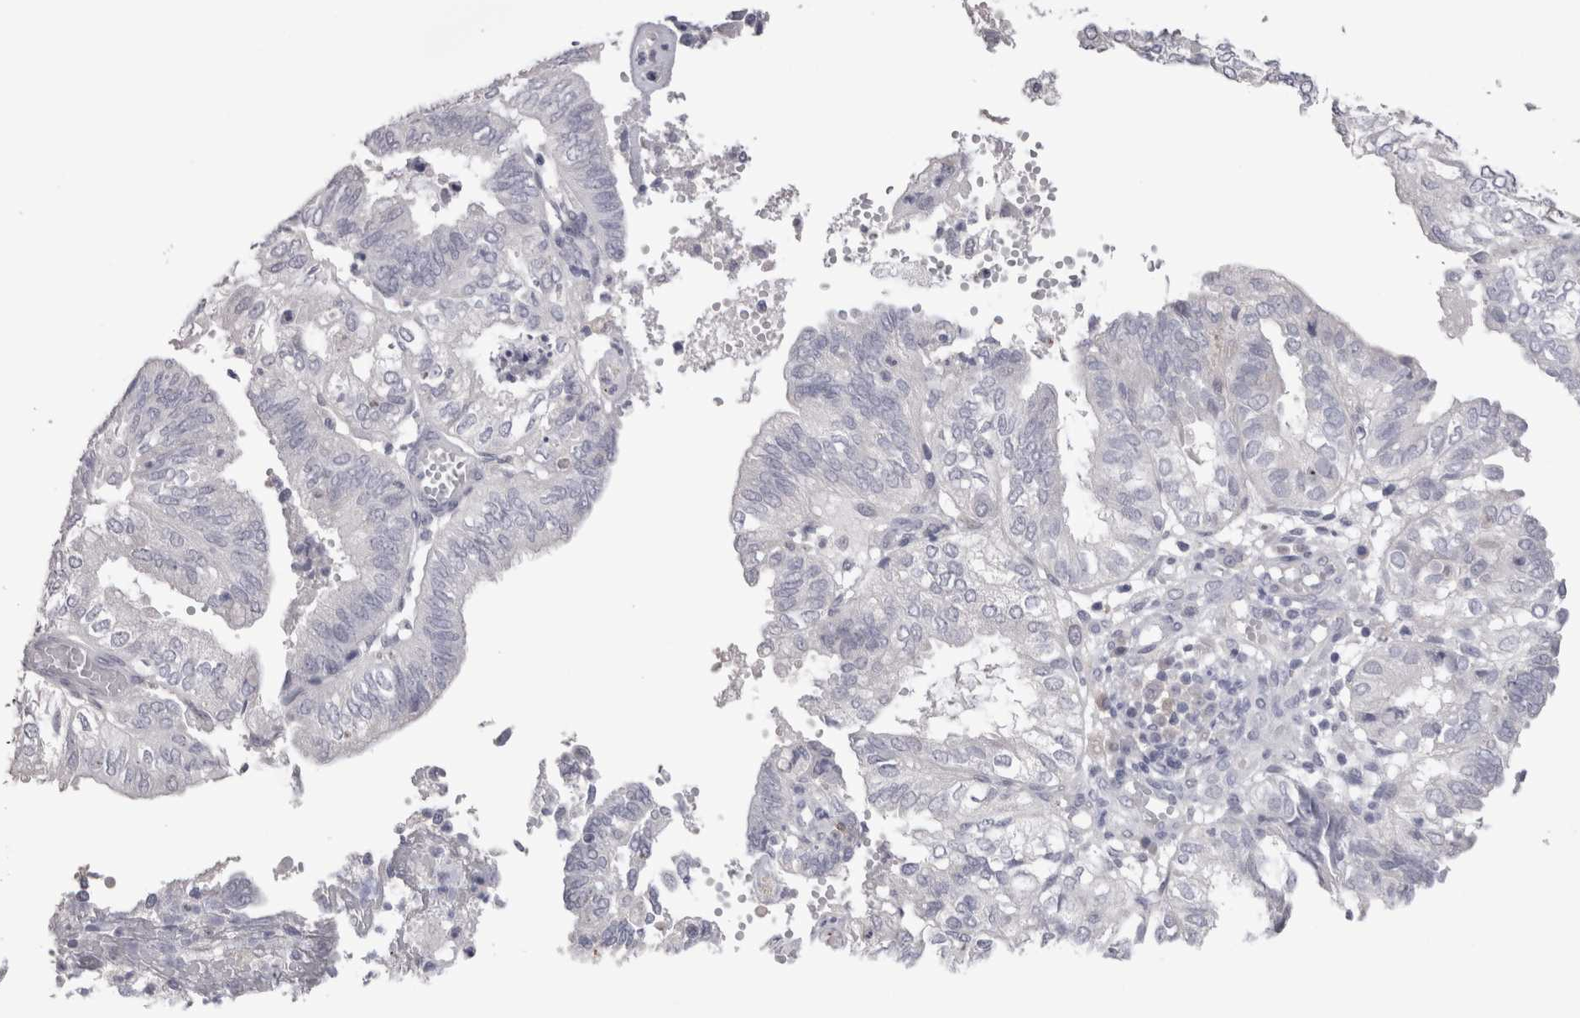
{"staining": {"intensity": "negative", "quantity": "none", "location": "none"}, "tissue": "endometrial cancer", "cell_type": "Tumor cells", "image_type": "cancer", "snomed": [{"axis": "morphology", "description": "Adenocarcinoma, NOS"}, {"axis": "topography", "description": "Uterus"}], "caption": "The histopathology image demonstrates no significant expression in tumor cells of endometrial cancer (adenocarcinoma).", "gene": "SUCNR1", "patient": {"sex": "female", "age": 60}}